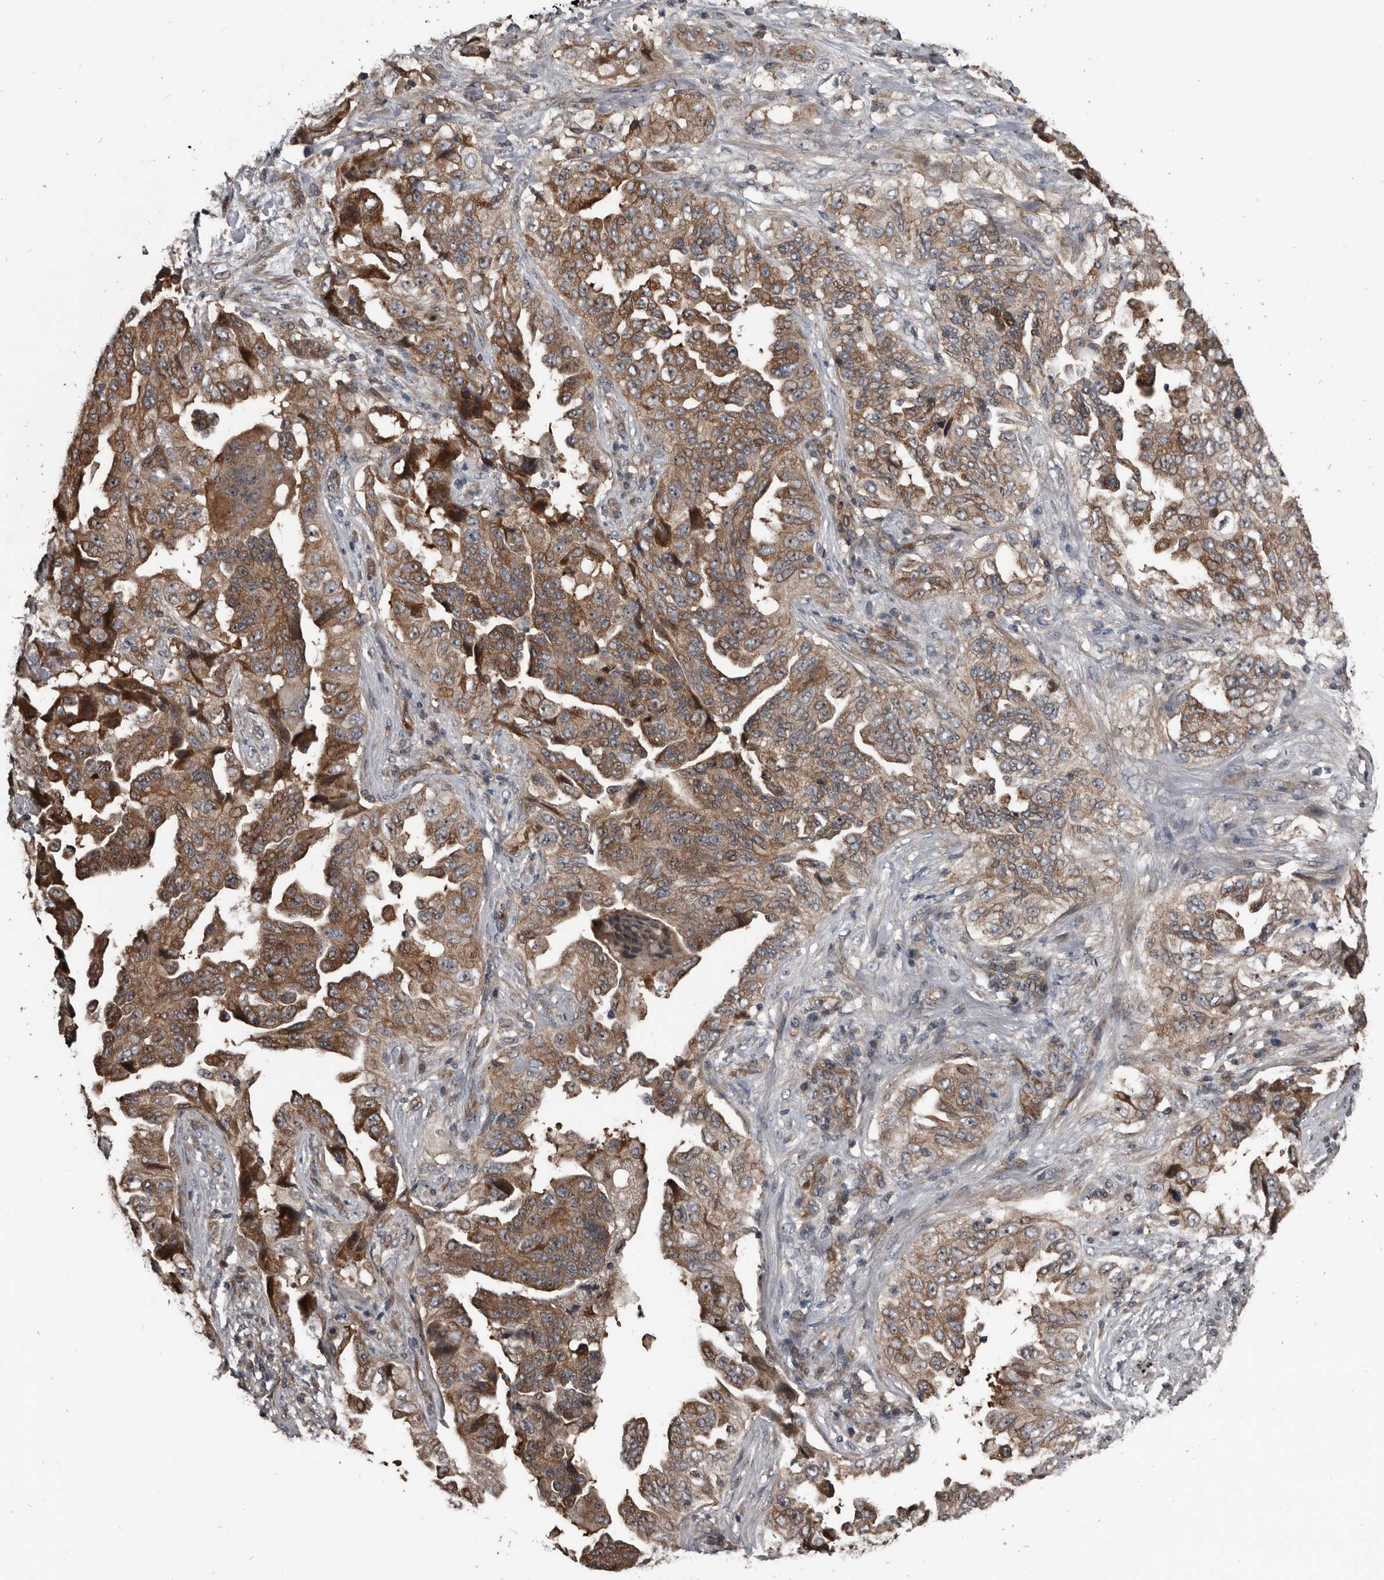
{"staining": {"intensity": "moderate", "quantity": ">75%", "location": "cytoplasmic/membranous"}, "tissue": "lung cancer", "cell_type": "Tumor cells", "image_type": "cancer", "snomed": [{"axis": "morphology", "description": "Adenocarcinoma, NOS"}, {"axis": "topography", "description": "Lung"}], "caption": "The image exhibits a brown stain indicating the presence of a protein in the cytoplasmic/membranous of tumor cells in lung cancer. (DAB (3,3'-diaminobenzidine) = brown stain, brightfield microscopy at high magnification).", "gene": "DHPS", "patient": {"sex": "female", "age": 51}}